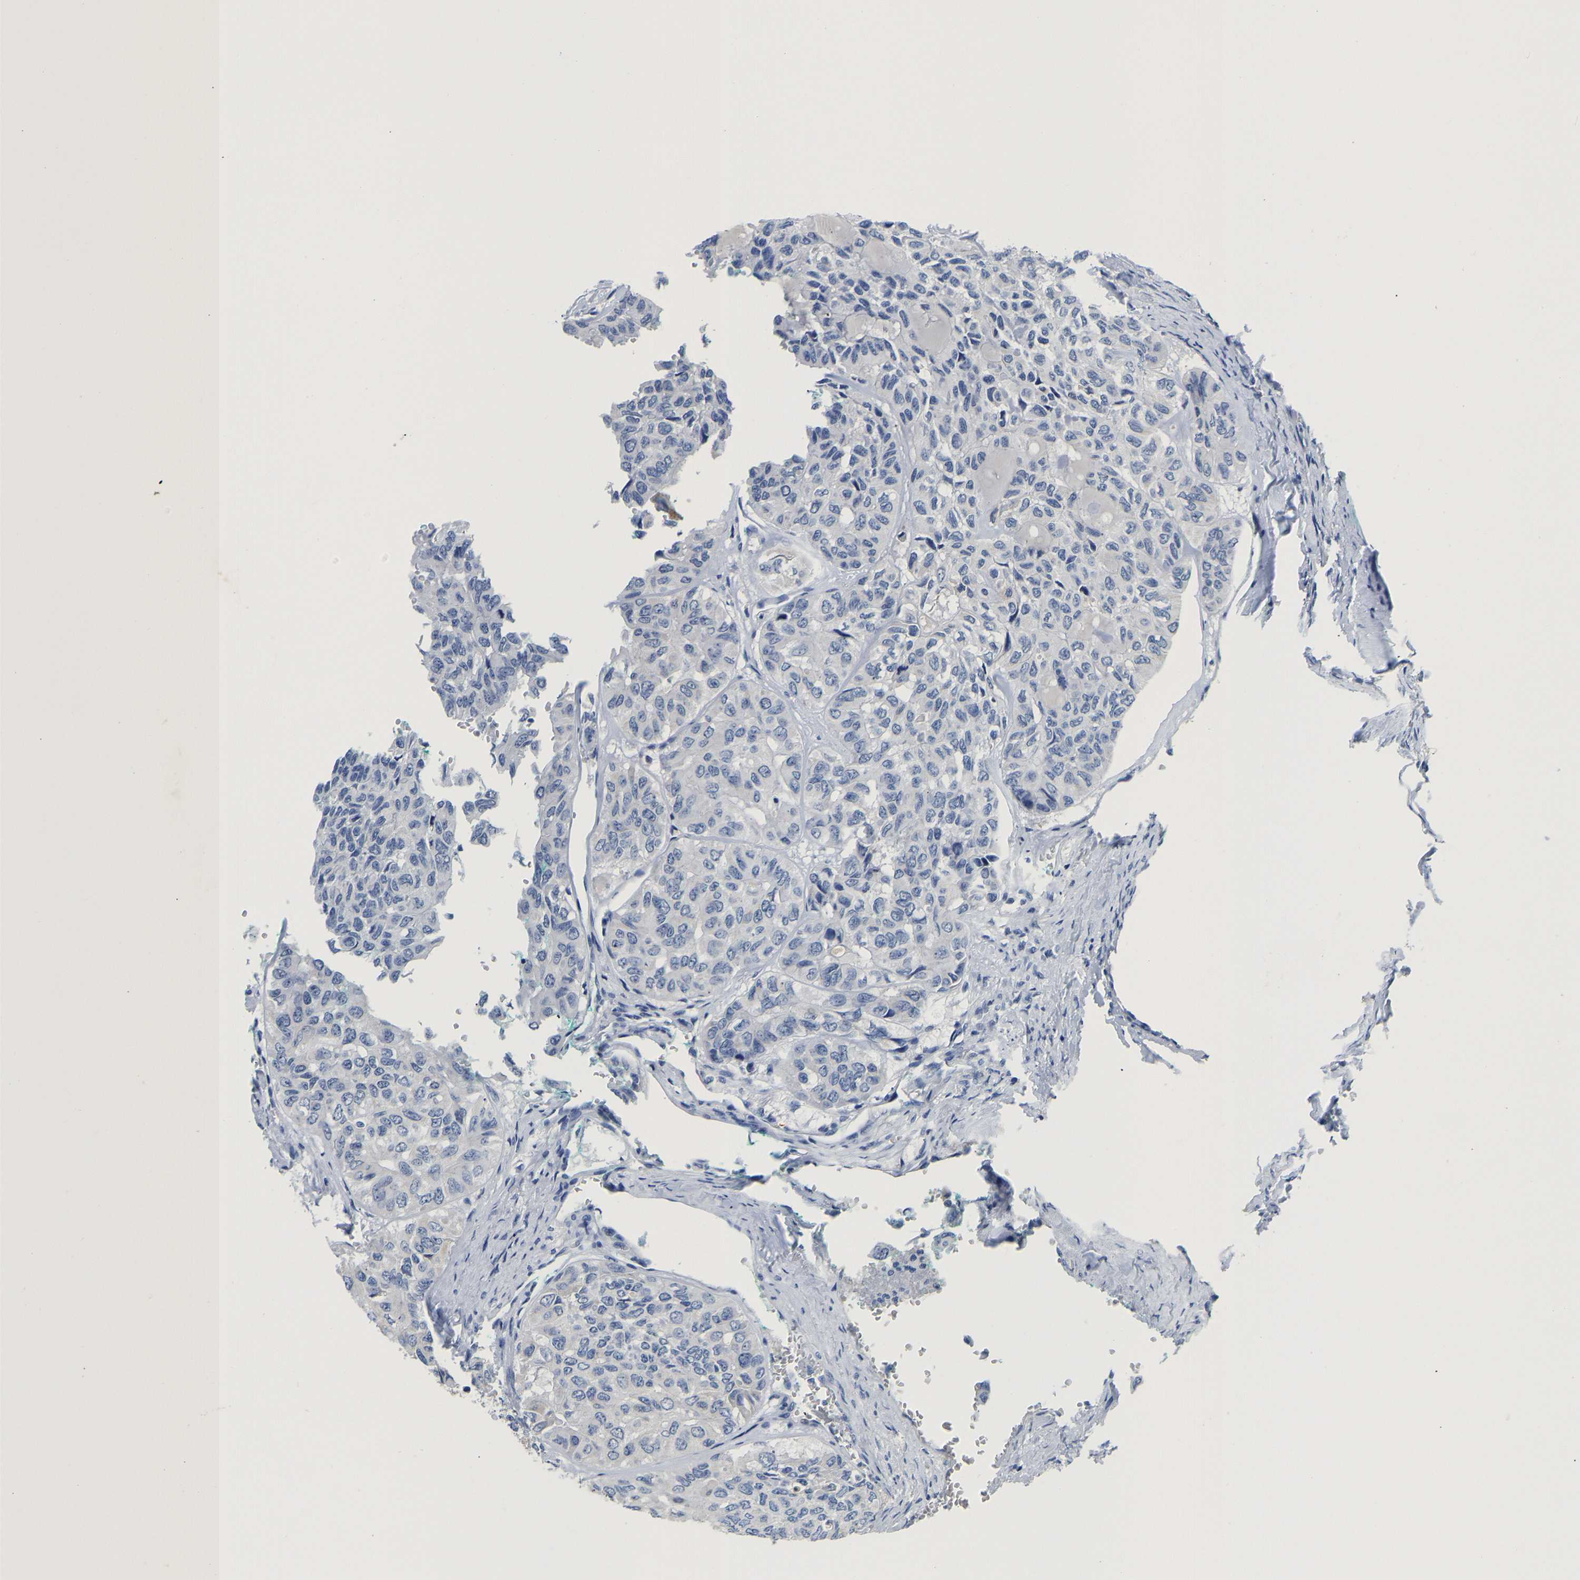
{"staining": {"intensity": "negative", "quantity": "none", "location": "none"}, "tissue": "head and neck cancer", "cell_type": "Tumor cells", "image_type": "cancer", "snomed": [{"axis": "morphology", "description": "Adenocarcinoma, NOS"}, {"axis": "topography", "description": "Salivary gland, NOS"}, {"axis": "topography", "description": "Head-Neck"}], "caption": "The immunohistochemistry (IHC) image has no significant expression in tumor cells of head and neck cancer tissue.", "gene": "PCK2", "patient": {"sex": "female", "age": 76}}